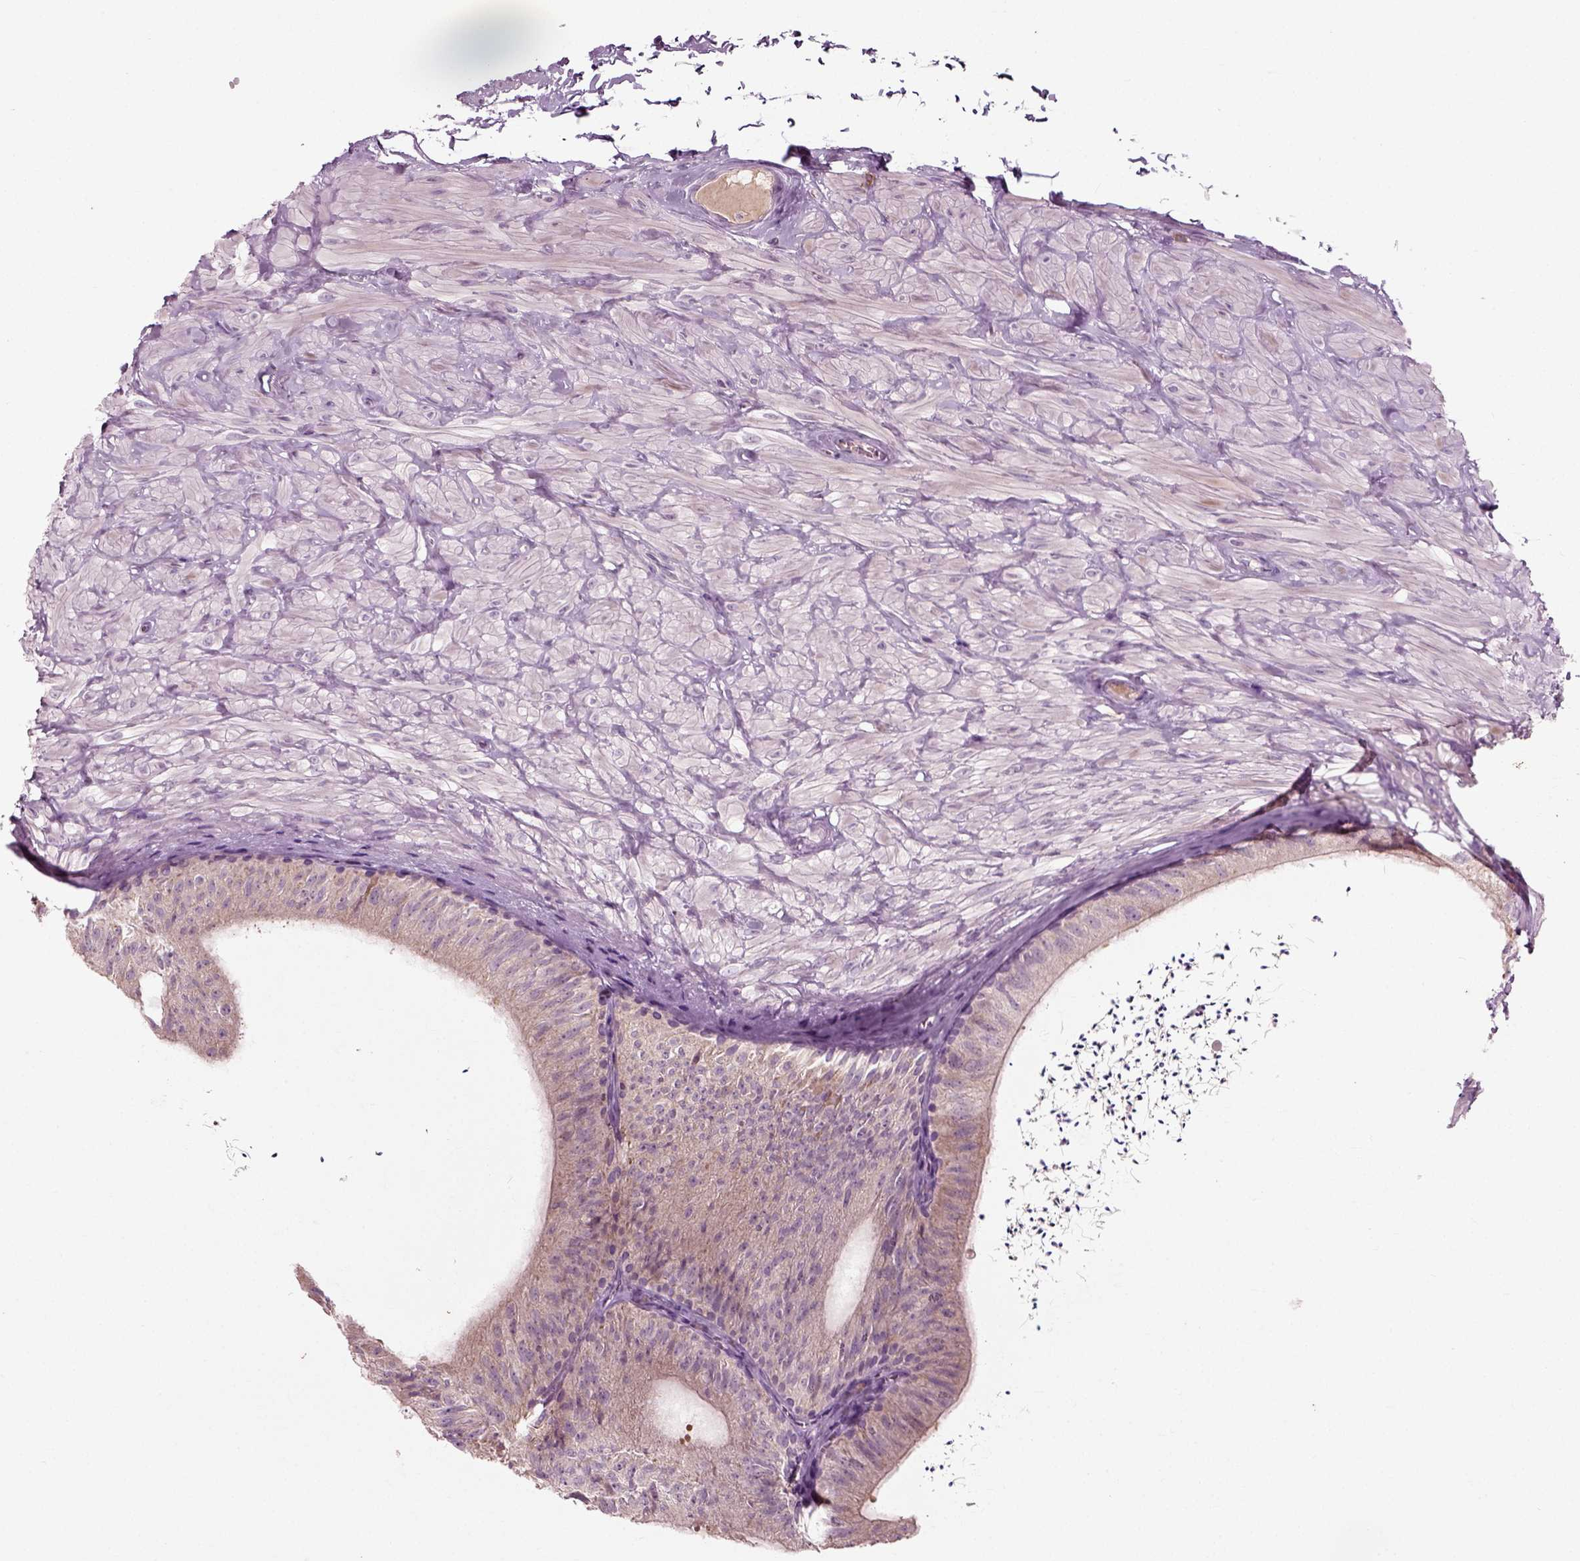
{"staining": {"intensity": "weak", "quantity": "<25%", "location": "cytoplasmic/membranous"}, "tissue": "epididymis", "cell_type": "Glandular cells", "image_type": "normal", "snomed": [{"axis": "morphology", "description": "Normal tissue, NOS"}, {"axis": "topography", "description": "Epididymis"}], "caption": "Unremarkable epididymis was stained to show a protein in brown. There is no significant staining in glandular cells.", "gene": "RND2", "patient": {"sex": "male", "age": 32}}